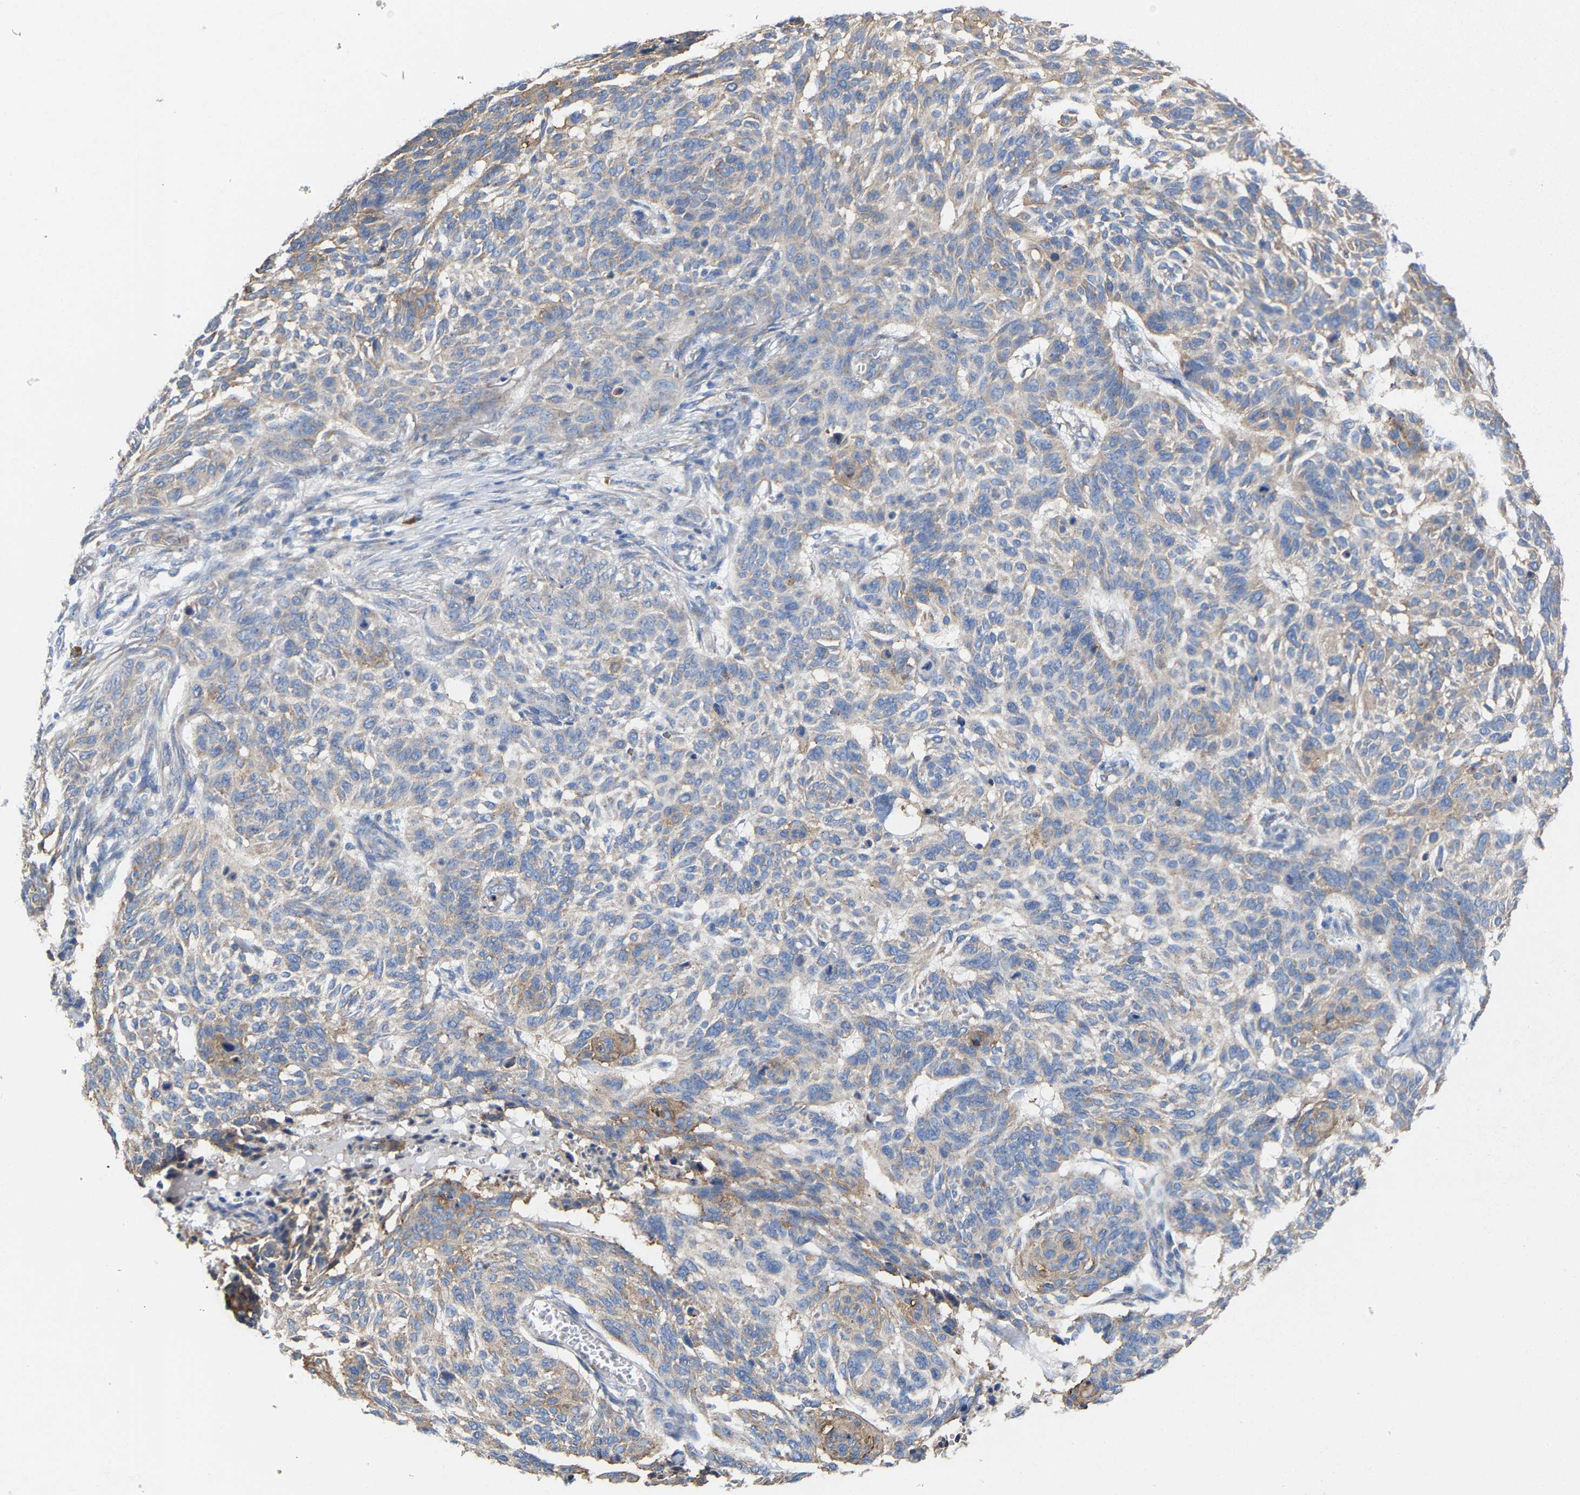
{"staining": {"intensity": "moderate", "quantity": "<25%", "location": "cytoplasmic/membranous"}, "tissue": "skin cancer", "cell_type": "Tumor cells", "image_type": "cancer", "snomed": [{"axis": "morphology", "description": "Basal cell carcinoma"}, {"axis": "topography", "description": "Skin"}], "caption": "A low amount of moderate cytoplasmic/membranous expression is identified in about <25% of tumor cells in skin cancer tissue.", "gene": "PPP1R15A", "patient": {"sex": "male", "age": 85}}